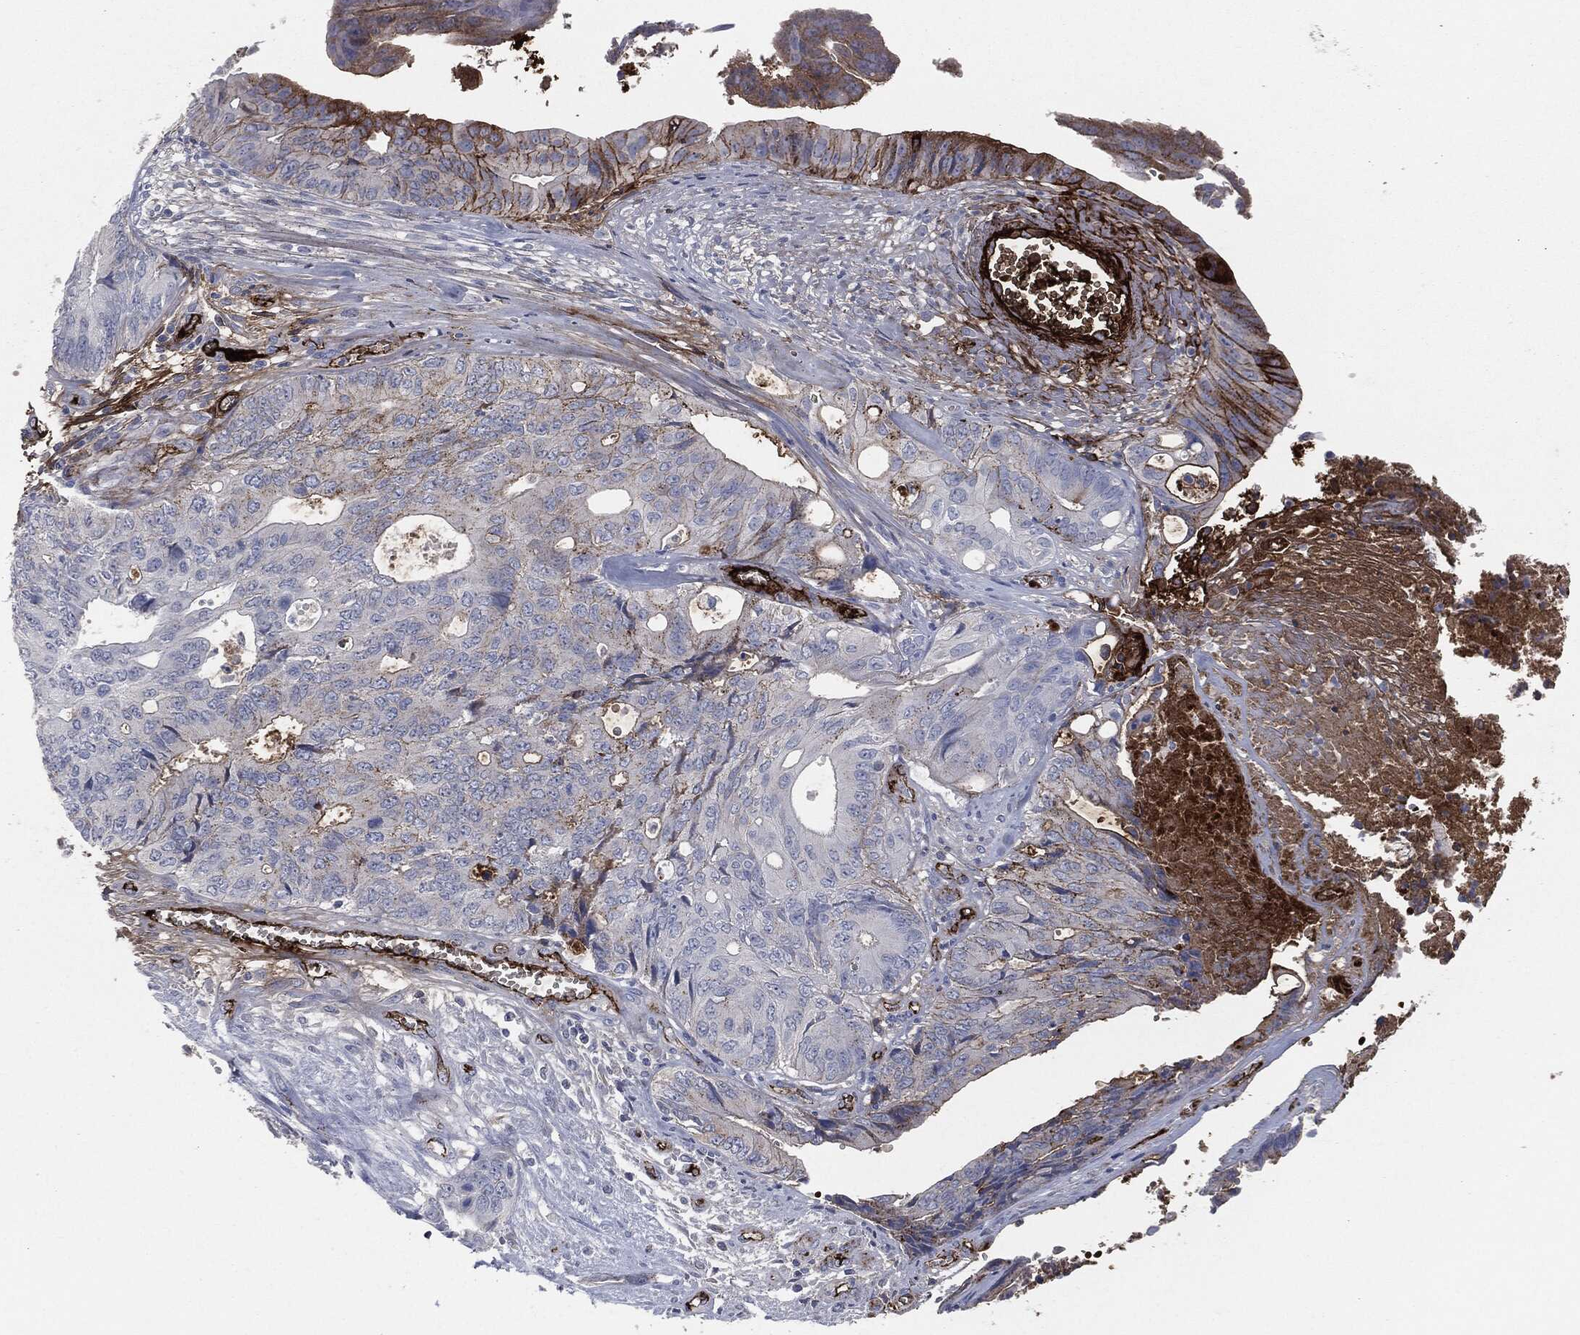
{"staining": {"intensity": "strong", "quantity": "<25%", "location": "cytoplasmic/membranous"}, "tissue": "colorectal cancer", "cell_type": "Tumor cells", "image_type": "cancer", "snomed": [{"axis": "morphology", "description": "Normal tissue, NOS"}, {"axis": "morphology", "description": "Adenocarcinoma, NOS"}, {"axis": "topography", "description": "Colon"}], "caption": "Immunohistochemistry (IHC) (DAB) staining of human colorectal cancer exhibits strong cytoplasmic/membranous protein staining in approximately <25% of tumor cells.", "gene": "APOB", "patient": {"sex": "male", "age": 65}}